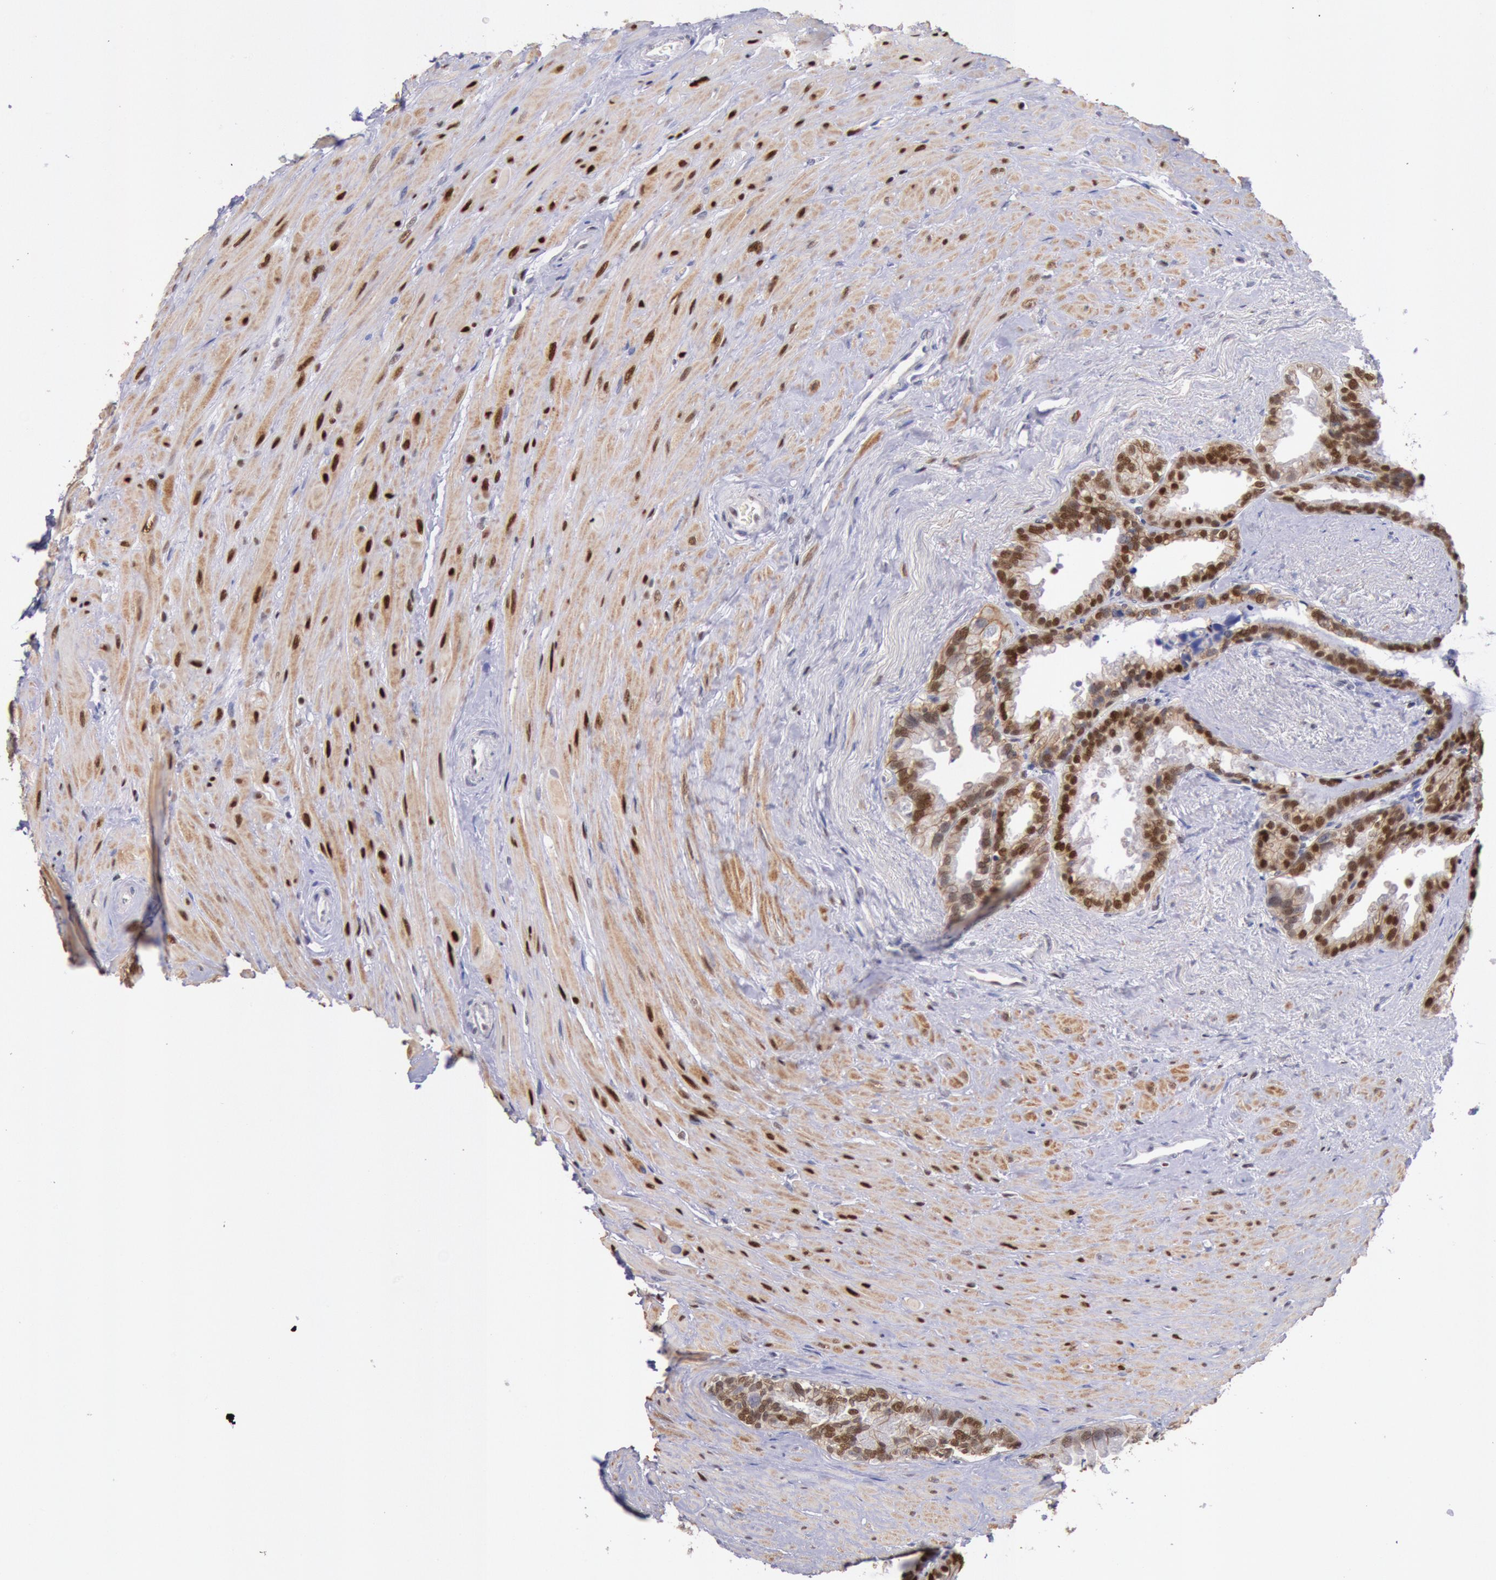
{"staining": {"intensity": "moderate", "quantity": ">75%", "location": "cytoplasmic/membranous,nuclear"}, "tissue": "seminal vesicle", "cell_type": "Glandular cells", "image_type": "normal", "snomed": [{"axis": "morphology", "description": "Normal tissue, NOS"}, {"axis": "topography", "description": "Prostate"}, {"axis": "topography", "description": "Seminal veicle"}], "caption": "The micrograph reveals a brown stain indicating the presence of a protein in the cytoplasmic/membranous,nuclear of glandular cells in seminal vesicle.", "gene": "RPS6KA5", "patient": {"sex": "male", "age": 63}}